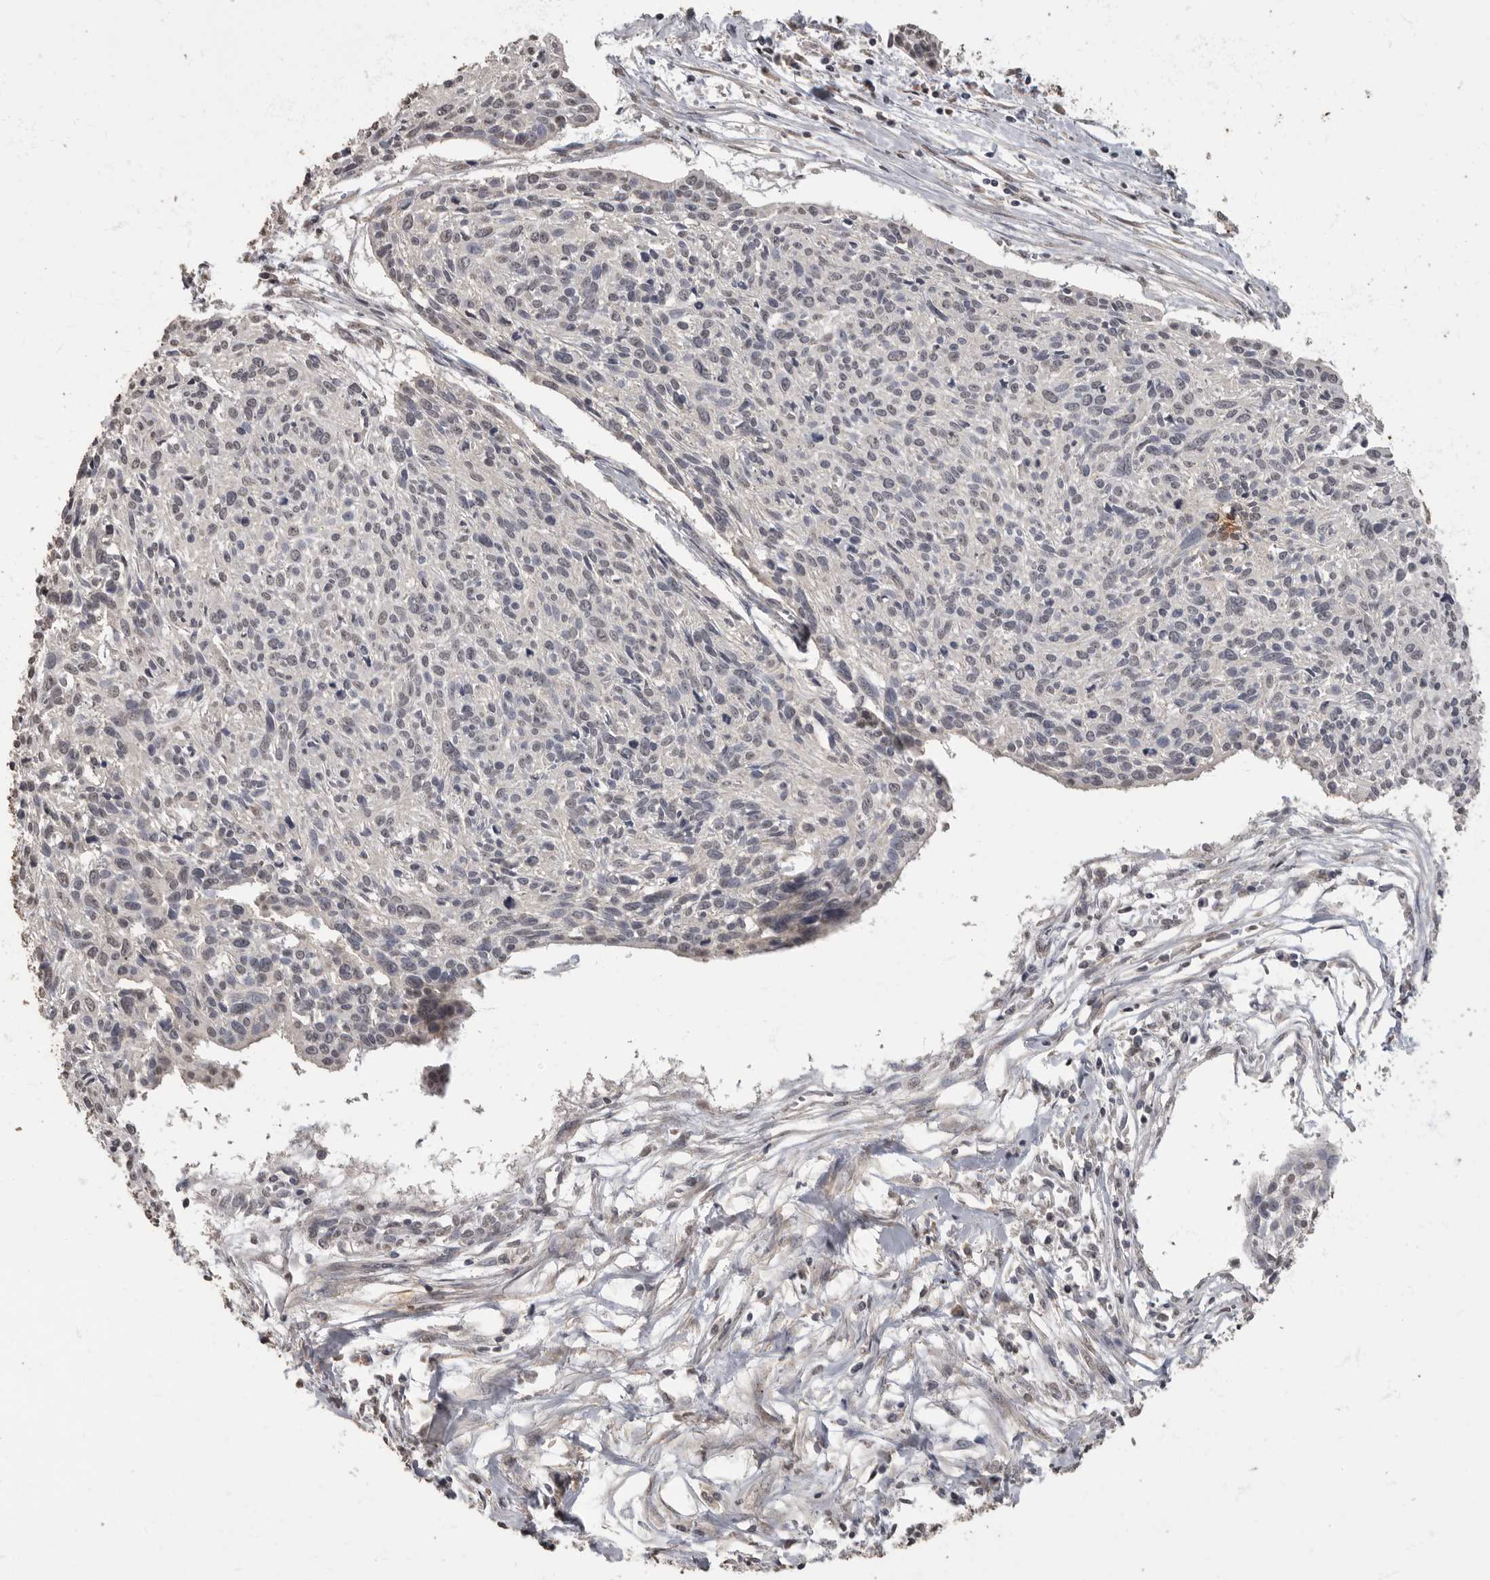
{"staining": {"intensity": "negative", "quantity": "none", "location": "none"}, "tissue": "cervical cancer", "cell_type": "Tumor cells", "image_type": "cancer", "snomed": [{"axis": "morphology", "description": "Squamous cell carcinoma, NOS"}, {"axis": "topography", "description": "Cervix"}], "caption": "The immunohistochemistry (IHC) micrograph has no significant expression in tumor cells of squamous cell carcinoma (cervical) tissue.", "gene": "MAFG", "patient": {"sex": "female", "age": 51}}